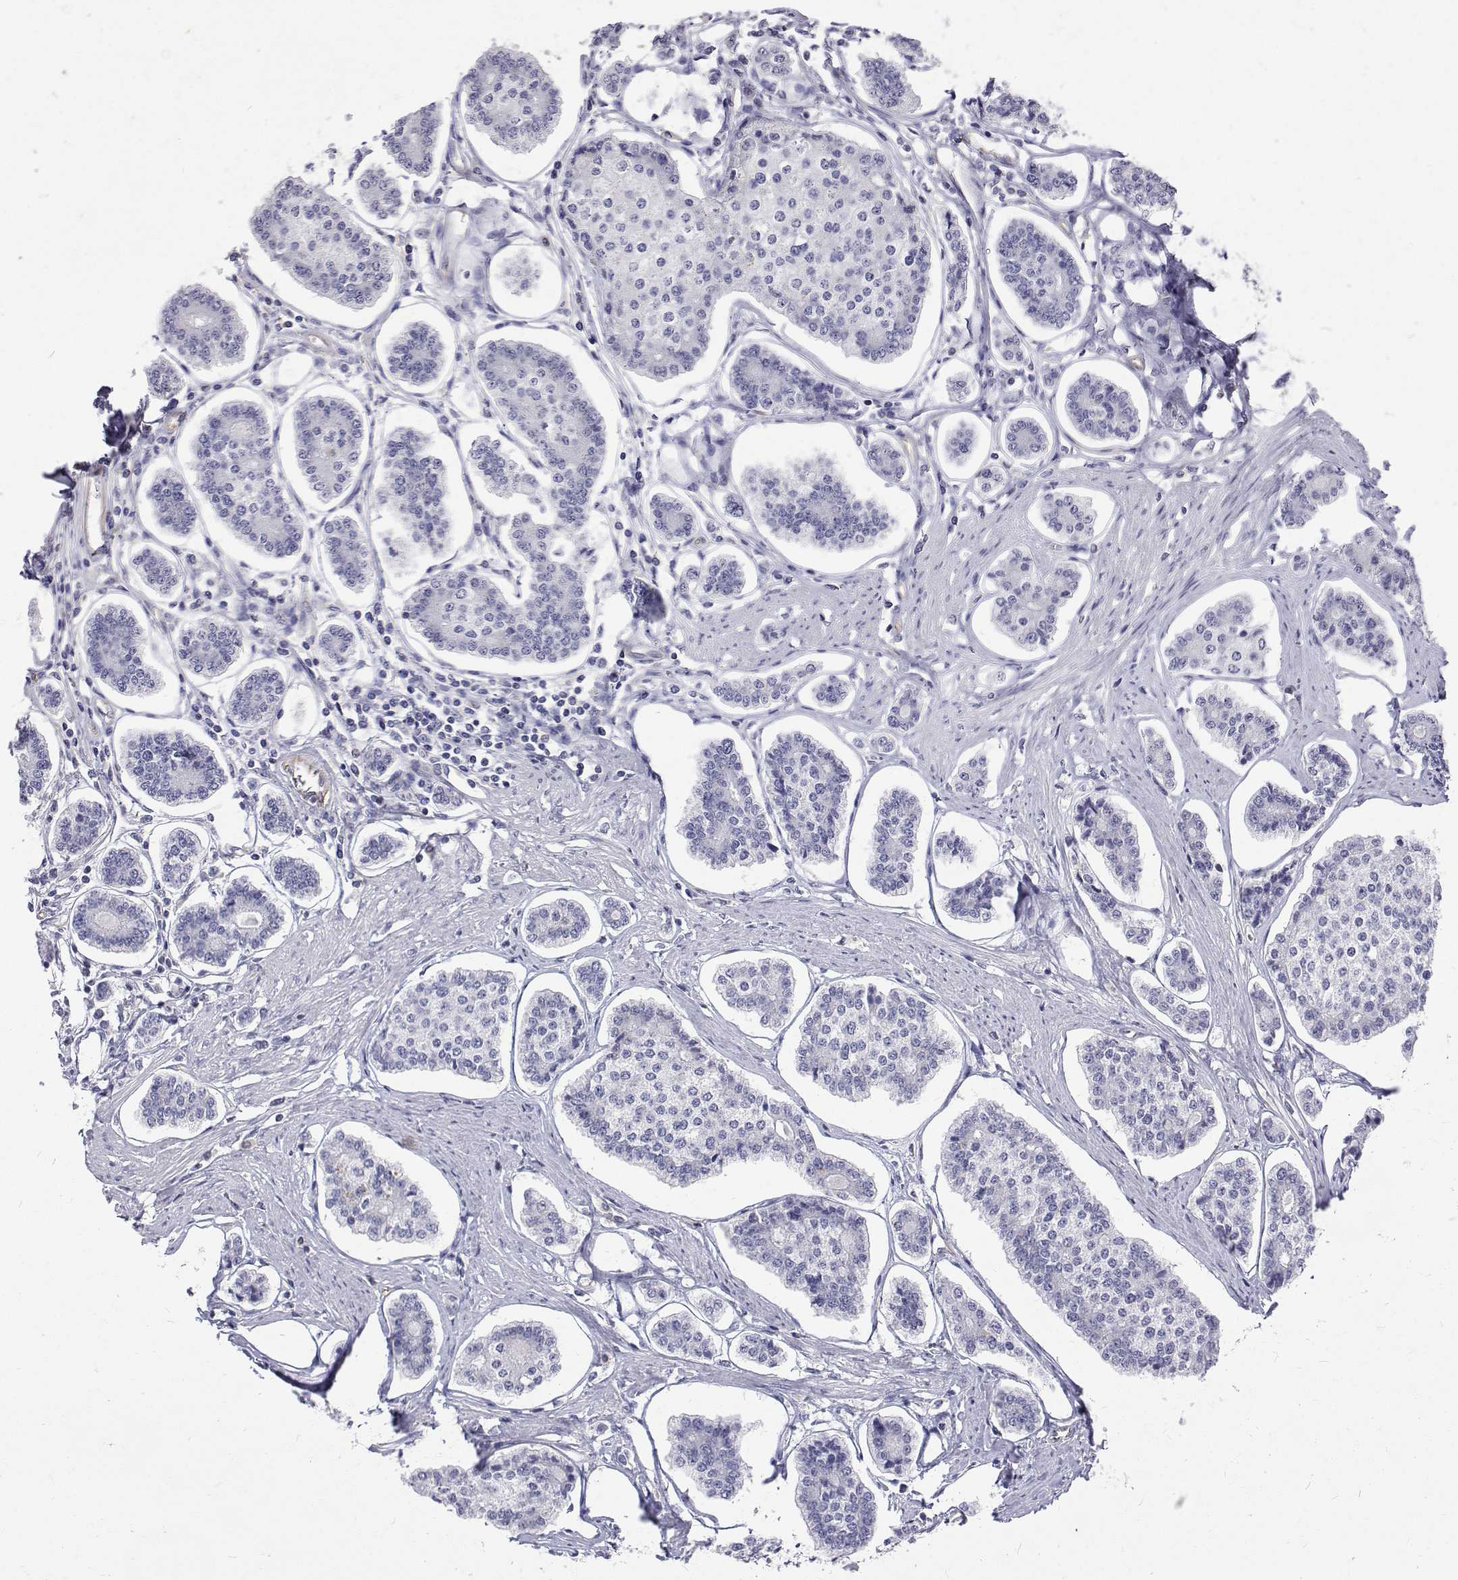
{"staining": {"intensity": "negative", "quantity": "none", "location": "none"}, "tissue": "carcinoid", "cell_type": "Tumor cells", "image_type": "cancer", "snomed": [{"axis": "morphology", "description": "Carcinoid, malignant, NOS"}, {"axis": "topography", "description": "Small intestine"}], "caption": "Carcinoid (malignant) was stained to show a protein in brown. There is no significant staining in tumor cells.", "gene": "OPRPN", "patient": {"sex": "female", "age": 65}}